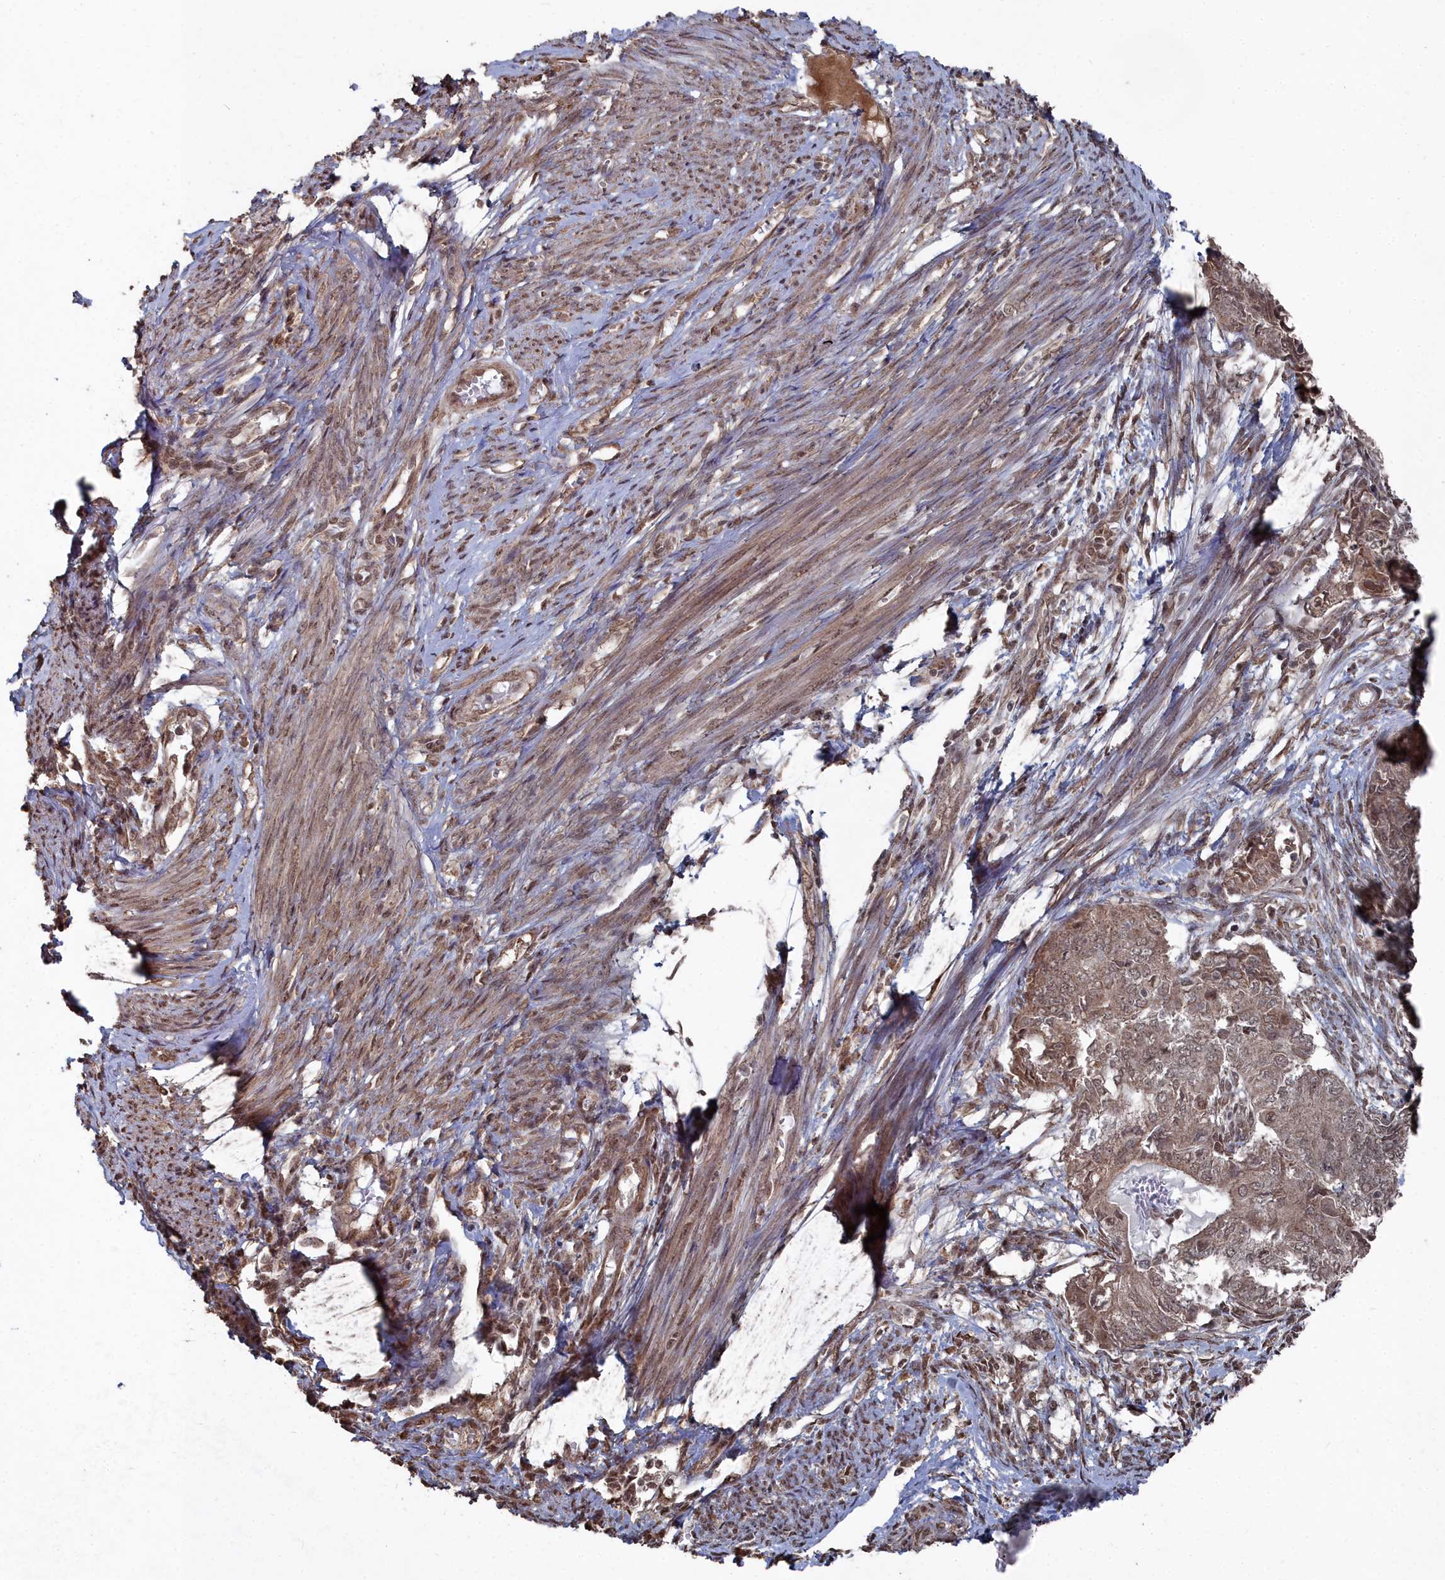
{"staining": {"intensity": "moderate", "quantity": ">75%", "location": "cytoplasmic/membranous,nuclear"}, "tissue": "endometrial cancer", "cell_type": "Tumor cells", "image_type": "cancer", "snomed": [{"axis": "morphology", "description": "Adenocarcinoma, NOS"}, {"axis": "topography", "description": "Endometrium"}], "caption": "Human endometrial adenocarcinoma stained with a protein marker reveals moderate staining in tumor cells.", "gene": "CCNP", "patient": {"sex": "female", "age": 62}}